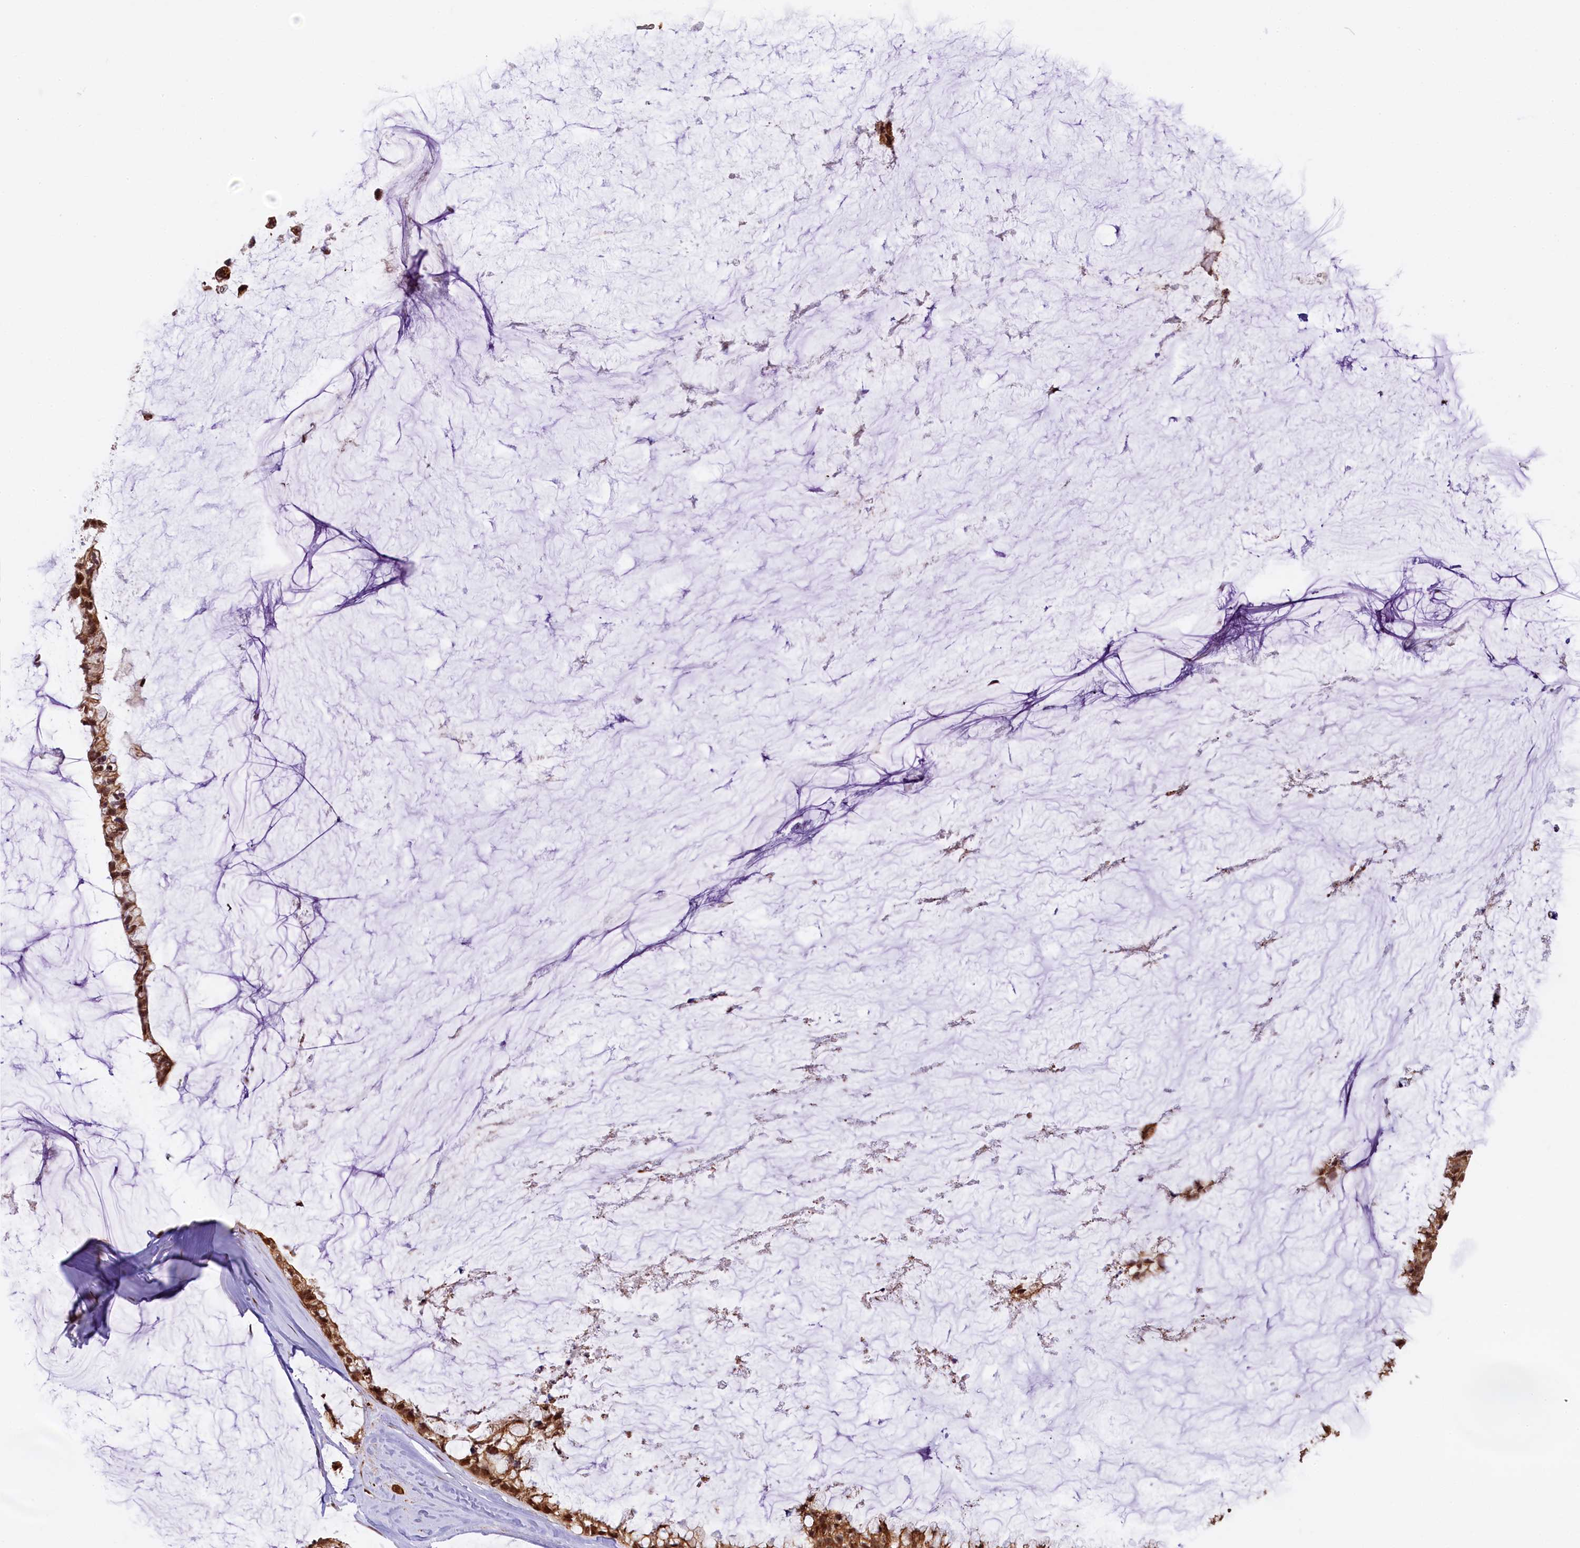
{"staining": {"intensity": "moderate", "quantity": ">75%", "location": "cytoplasmic/membranous,nuclear"}, "tissue": "ovarian cancer", "cell_type": "Tumor cells", "image_type": "cancer", "snomed": [{"axis": "morphology", "description": "Cystadenocarcinoma, mucinous, NOS"}, {"axis": "topography", "description": "Ovary"}], "caption": "Ovarian mucinous cystadenocarcinoma stained for a protein (brown) demonstrates moderate cytoplasmic/membranous and nuclear positive staining in approximately >75% of tumor cells.", "gene": "CARD8", "patient": {"sex": "female", "age": 39}}